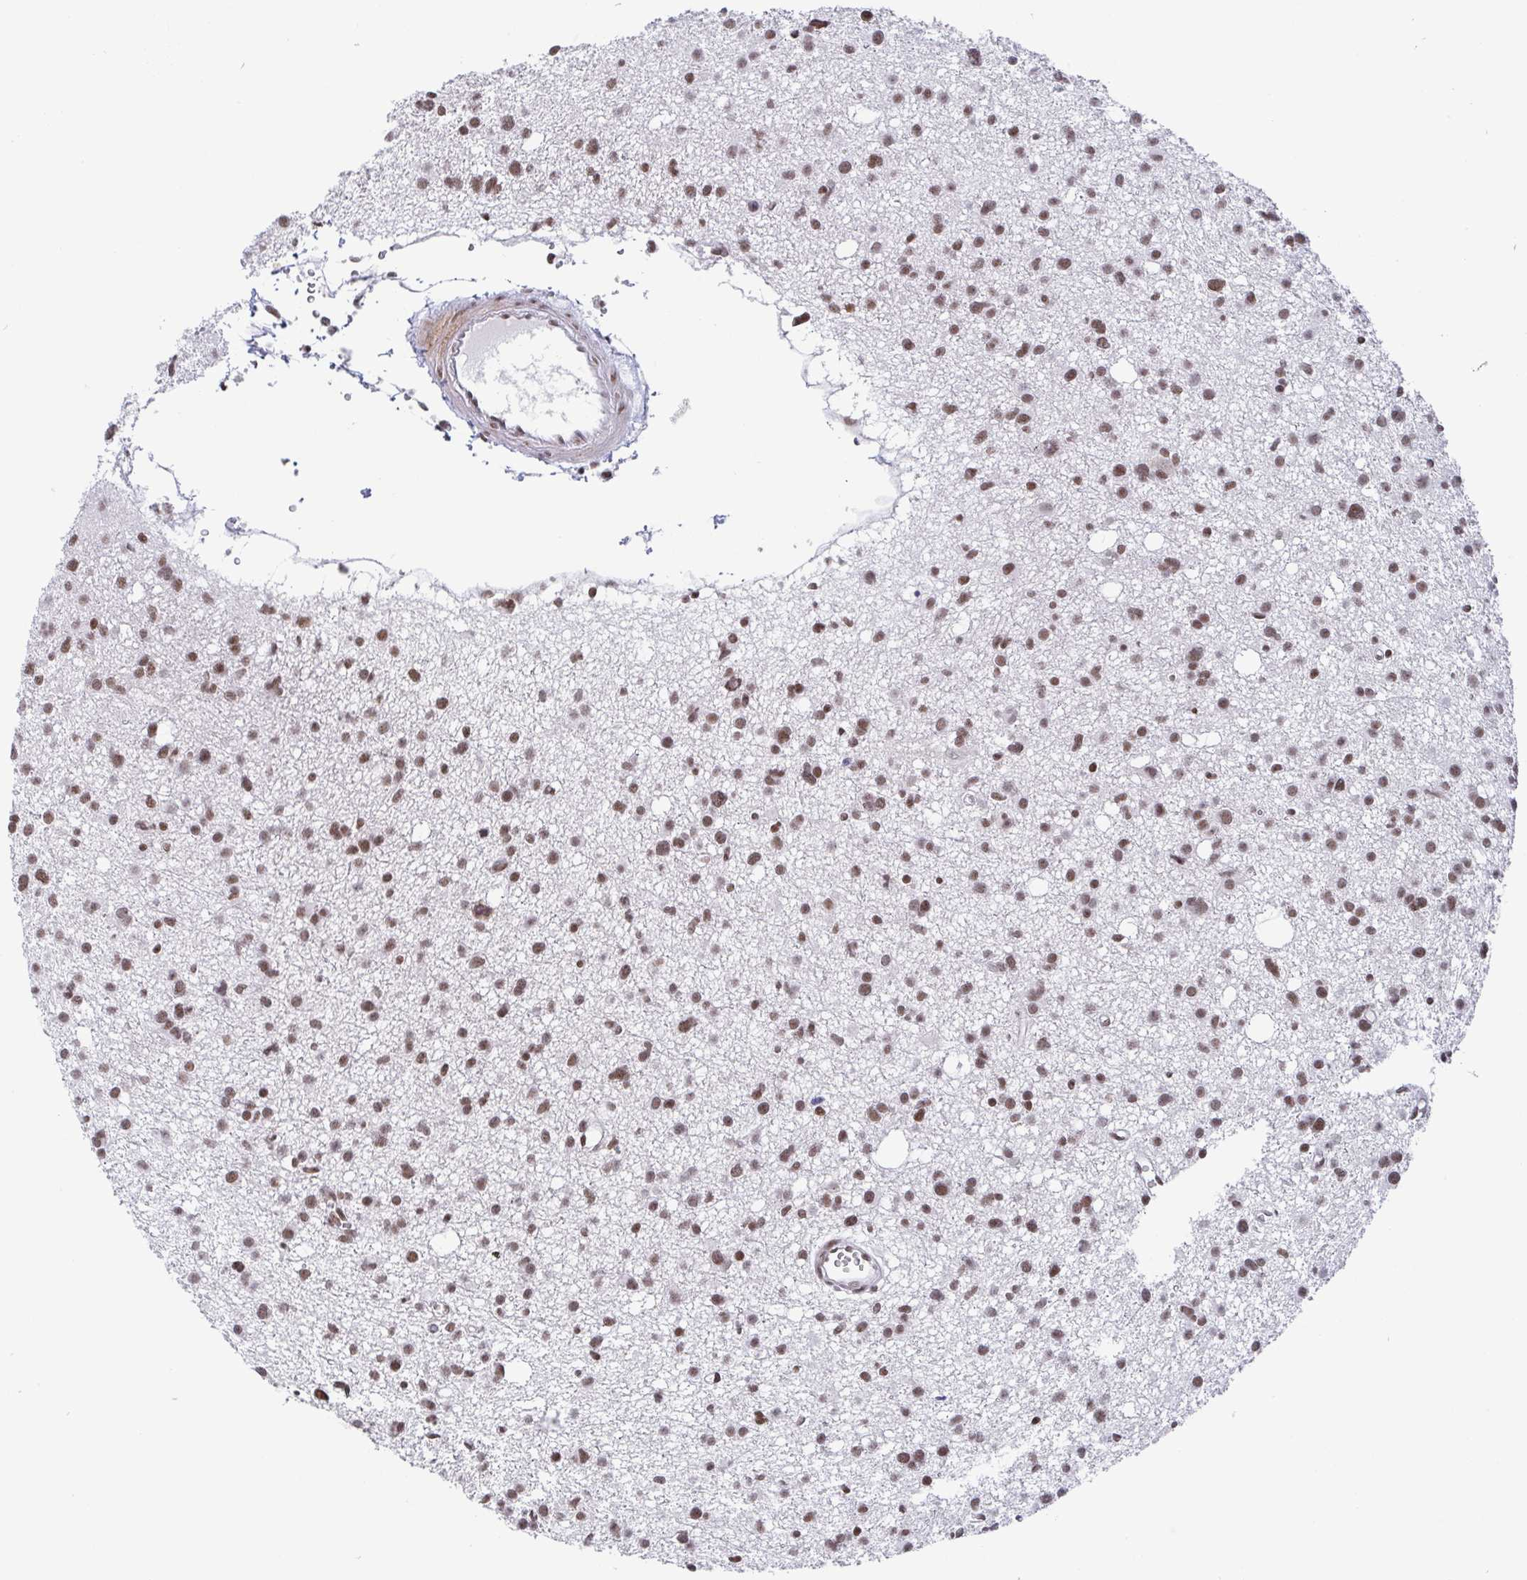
{"staining": {"intensity": "moderate", "quantity": ">75%", "location": "nuclear"}, "tissue": "glioma", "cell_type": "Tumor cells", "image_type": "cancer", "snomed": [{"axis": "morphology", "description": "Glioma, malignant, High grade"}, {"axis": "topography", "description": "Brain"}], "caption": "The immunohistochemical stain shows moderate nuclear positivity in tumor cells of glioma tissue. (IHC, brightfield microscopy, high magnification).", "gene": "CTCF", "patient": {"sex": "male", "age": 23}}